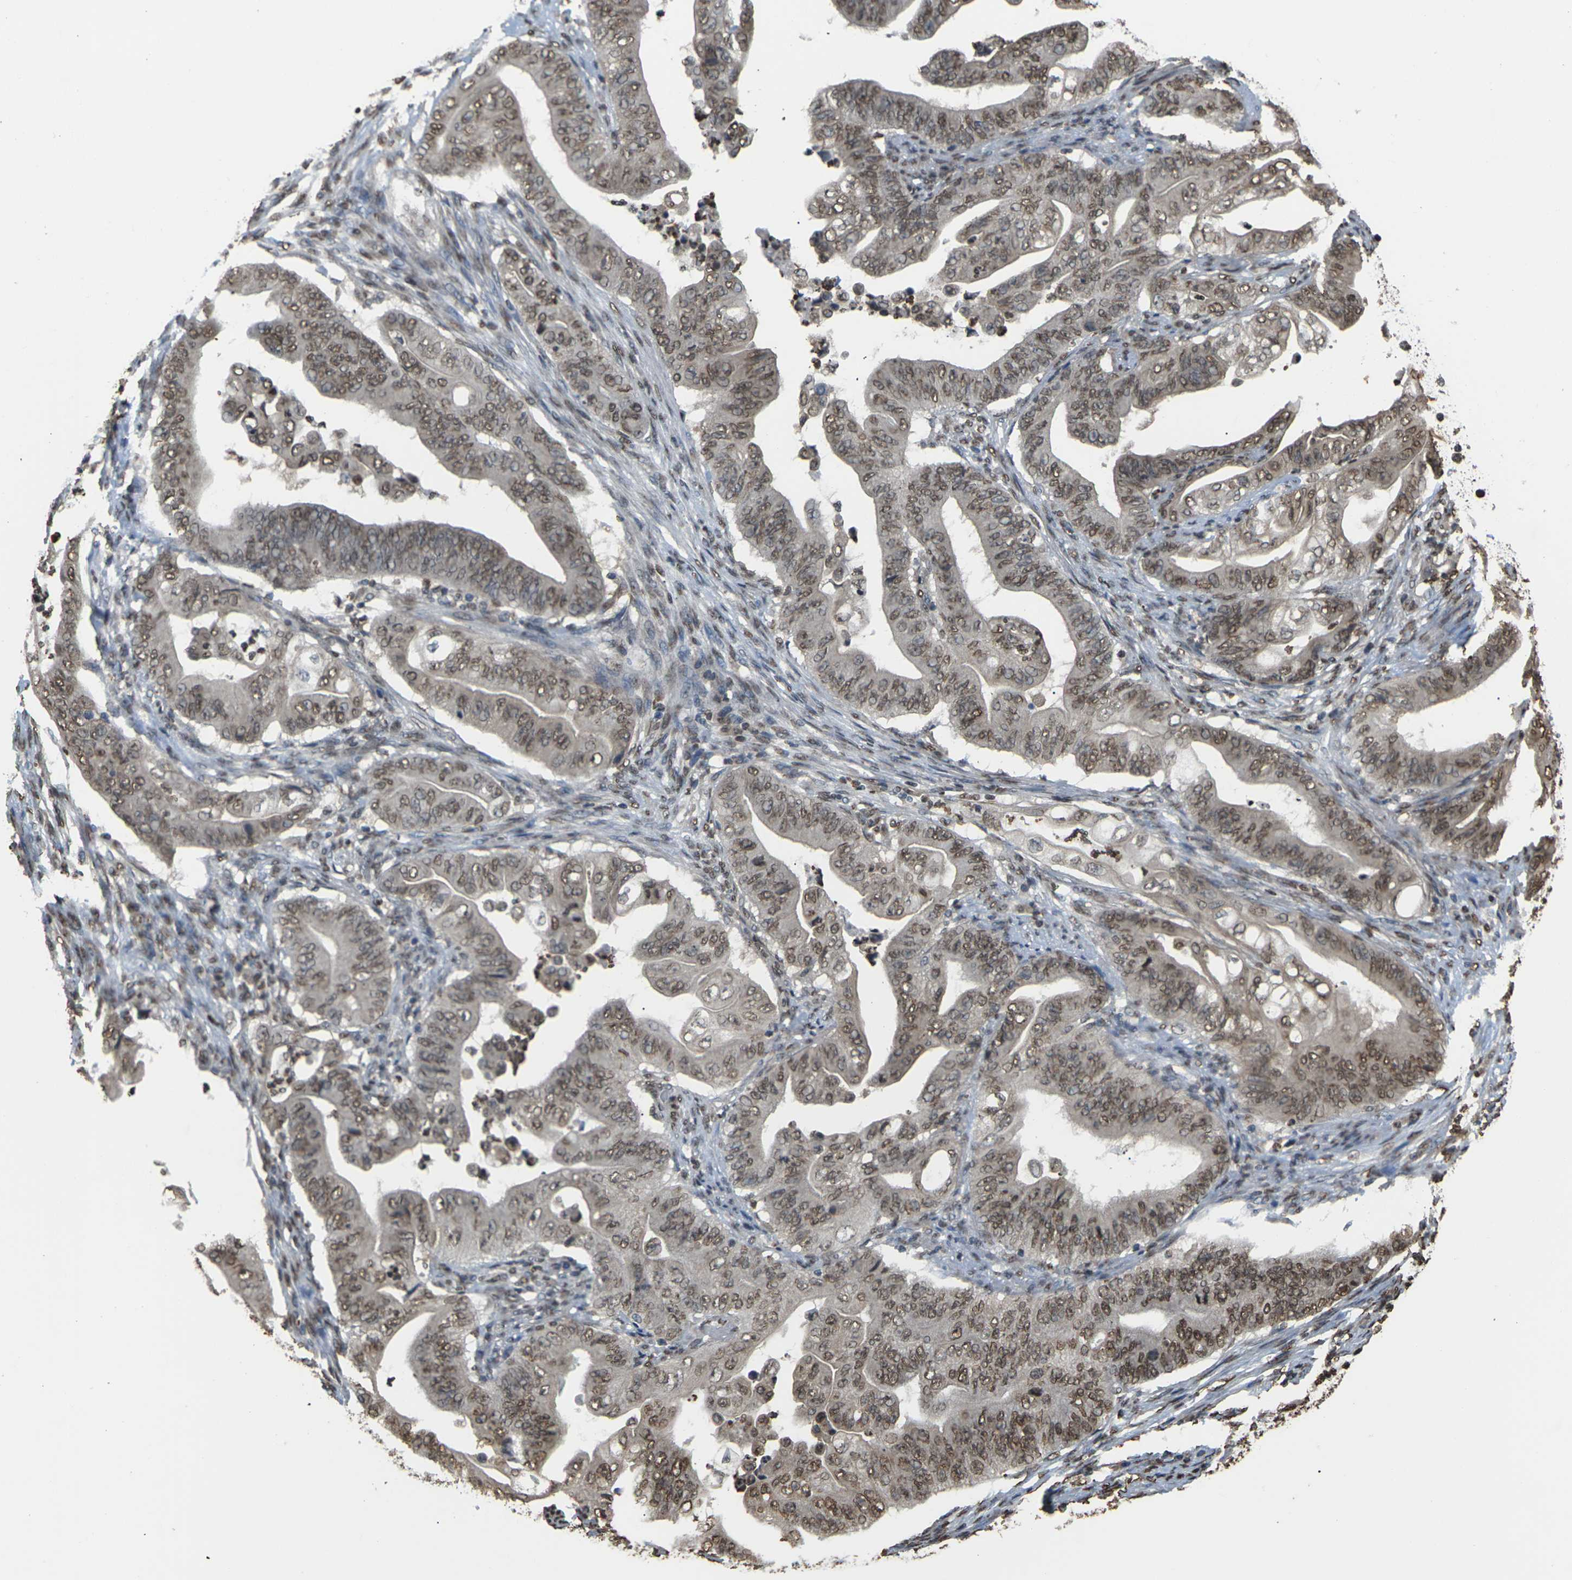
{"staining": {"intensity": "moderate", "quantity": ">75%", "location": "nuclear"}, "tissue": "stomach cancer", "cell_type": "Tumor cells", "image_type": "cancer", "snomed": [{"axis": "morphology", "description": "Adenocarcinoma, NOS"}, {"axis": "topography", "description": "Stomach"}], "caption": "This is a histology image of immunohistochemistry (IHC) staining of stomach cancer (adenocarcinoma), which shows moderate expression in the nuclear of tumor cells.", "gene": "EMSY", "patient": {"sex": "female", "age": 73}}